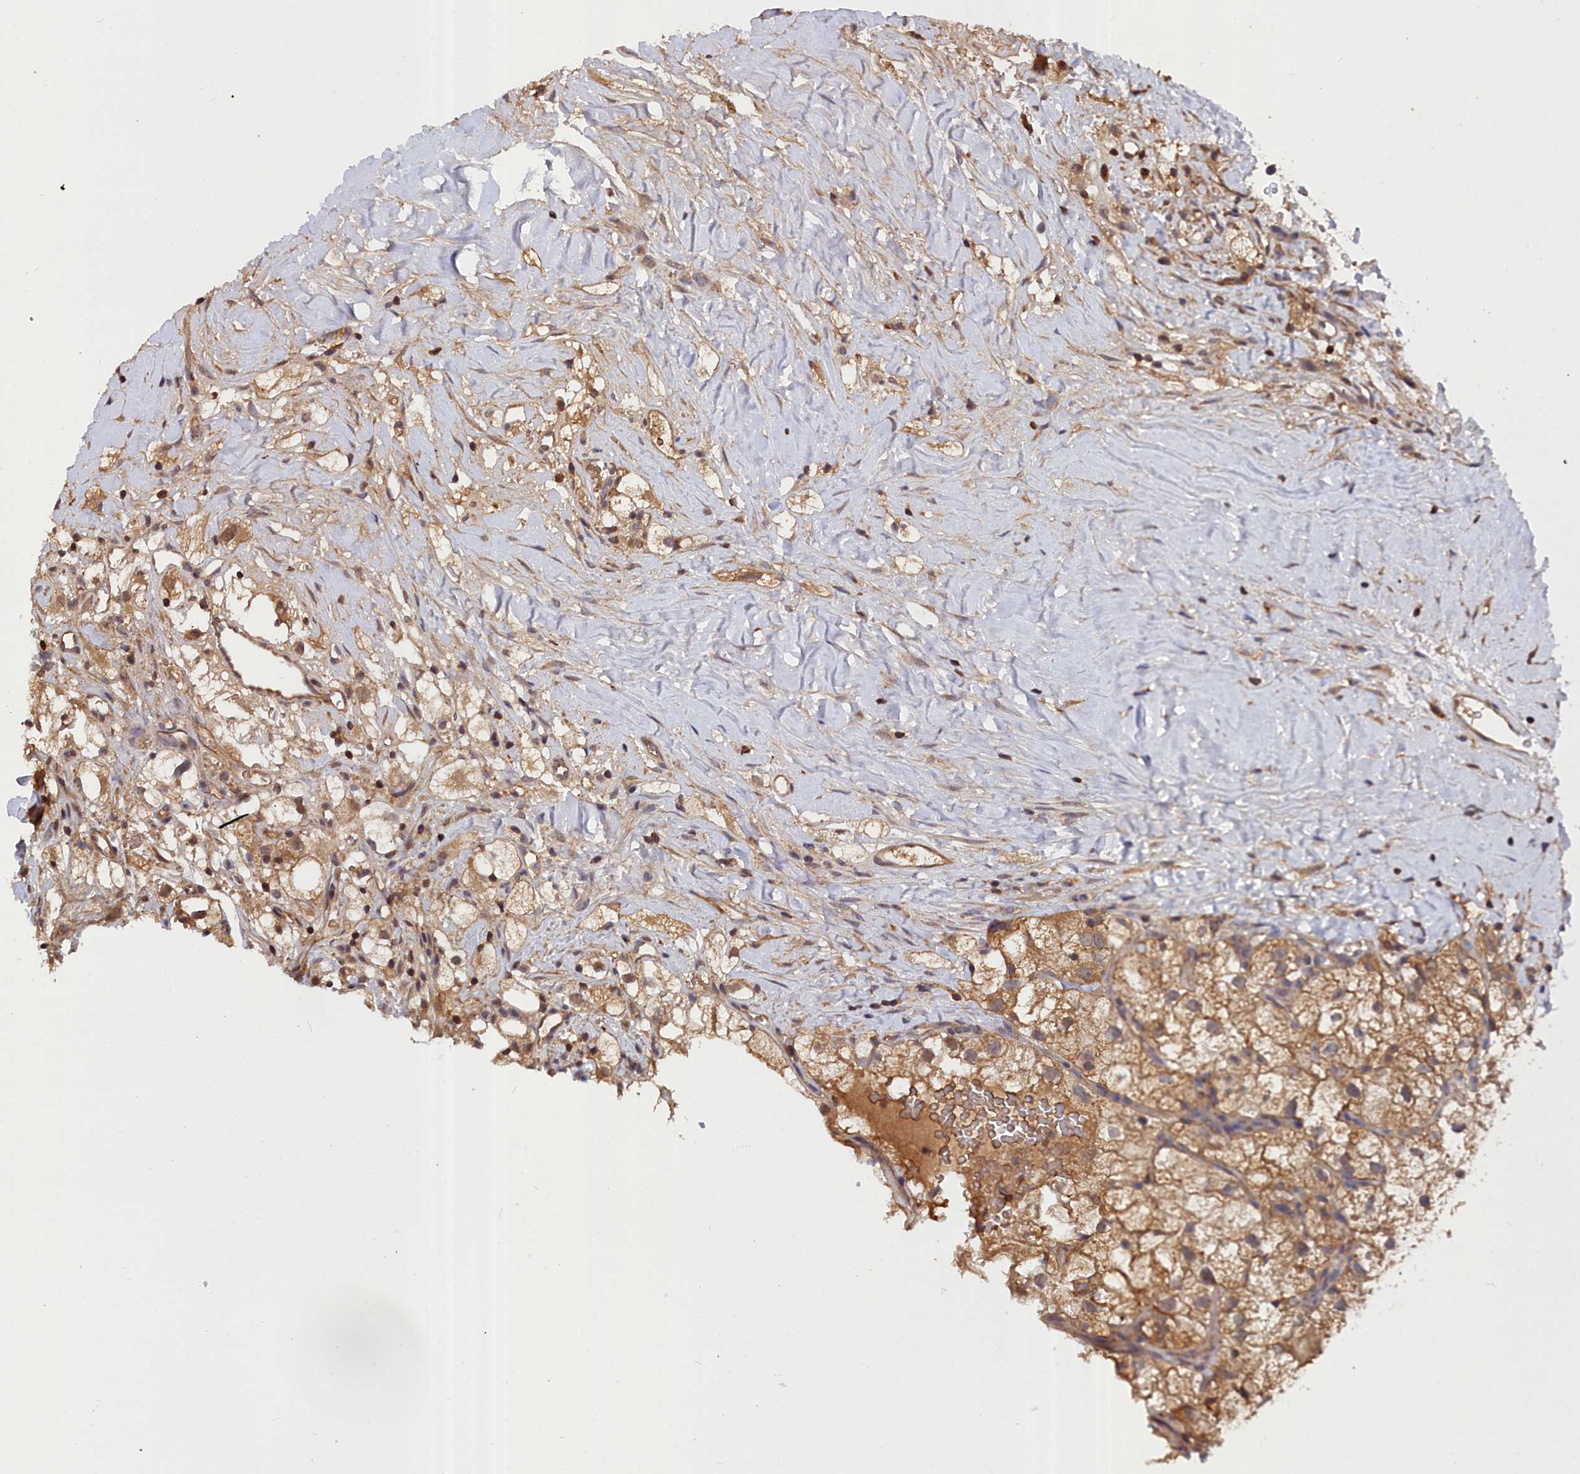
{"staining": {"intensity": "moderate", "quantity": ">75%", "location": "cytoplasmic/membranous"}, "tissue": "renal cancer", "cell_type": "Tumor cells", "image_type": "cancer", "snomed": [{"axis": "morphology", "description": "Adenocarcinoma, NOS"}, {"axis": "topography", "description": "Kidney"}], "caption": "Renal cancer stained with a protein marker exhibits moderate staining in tumor cells.", "gene": "GFRA2", "patient": {"sex": "male", "age": 59}}